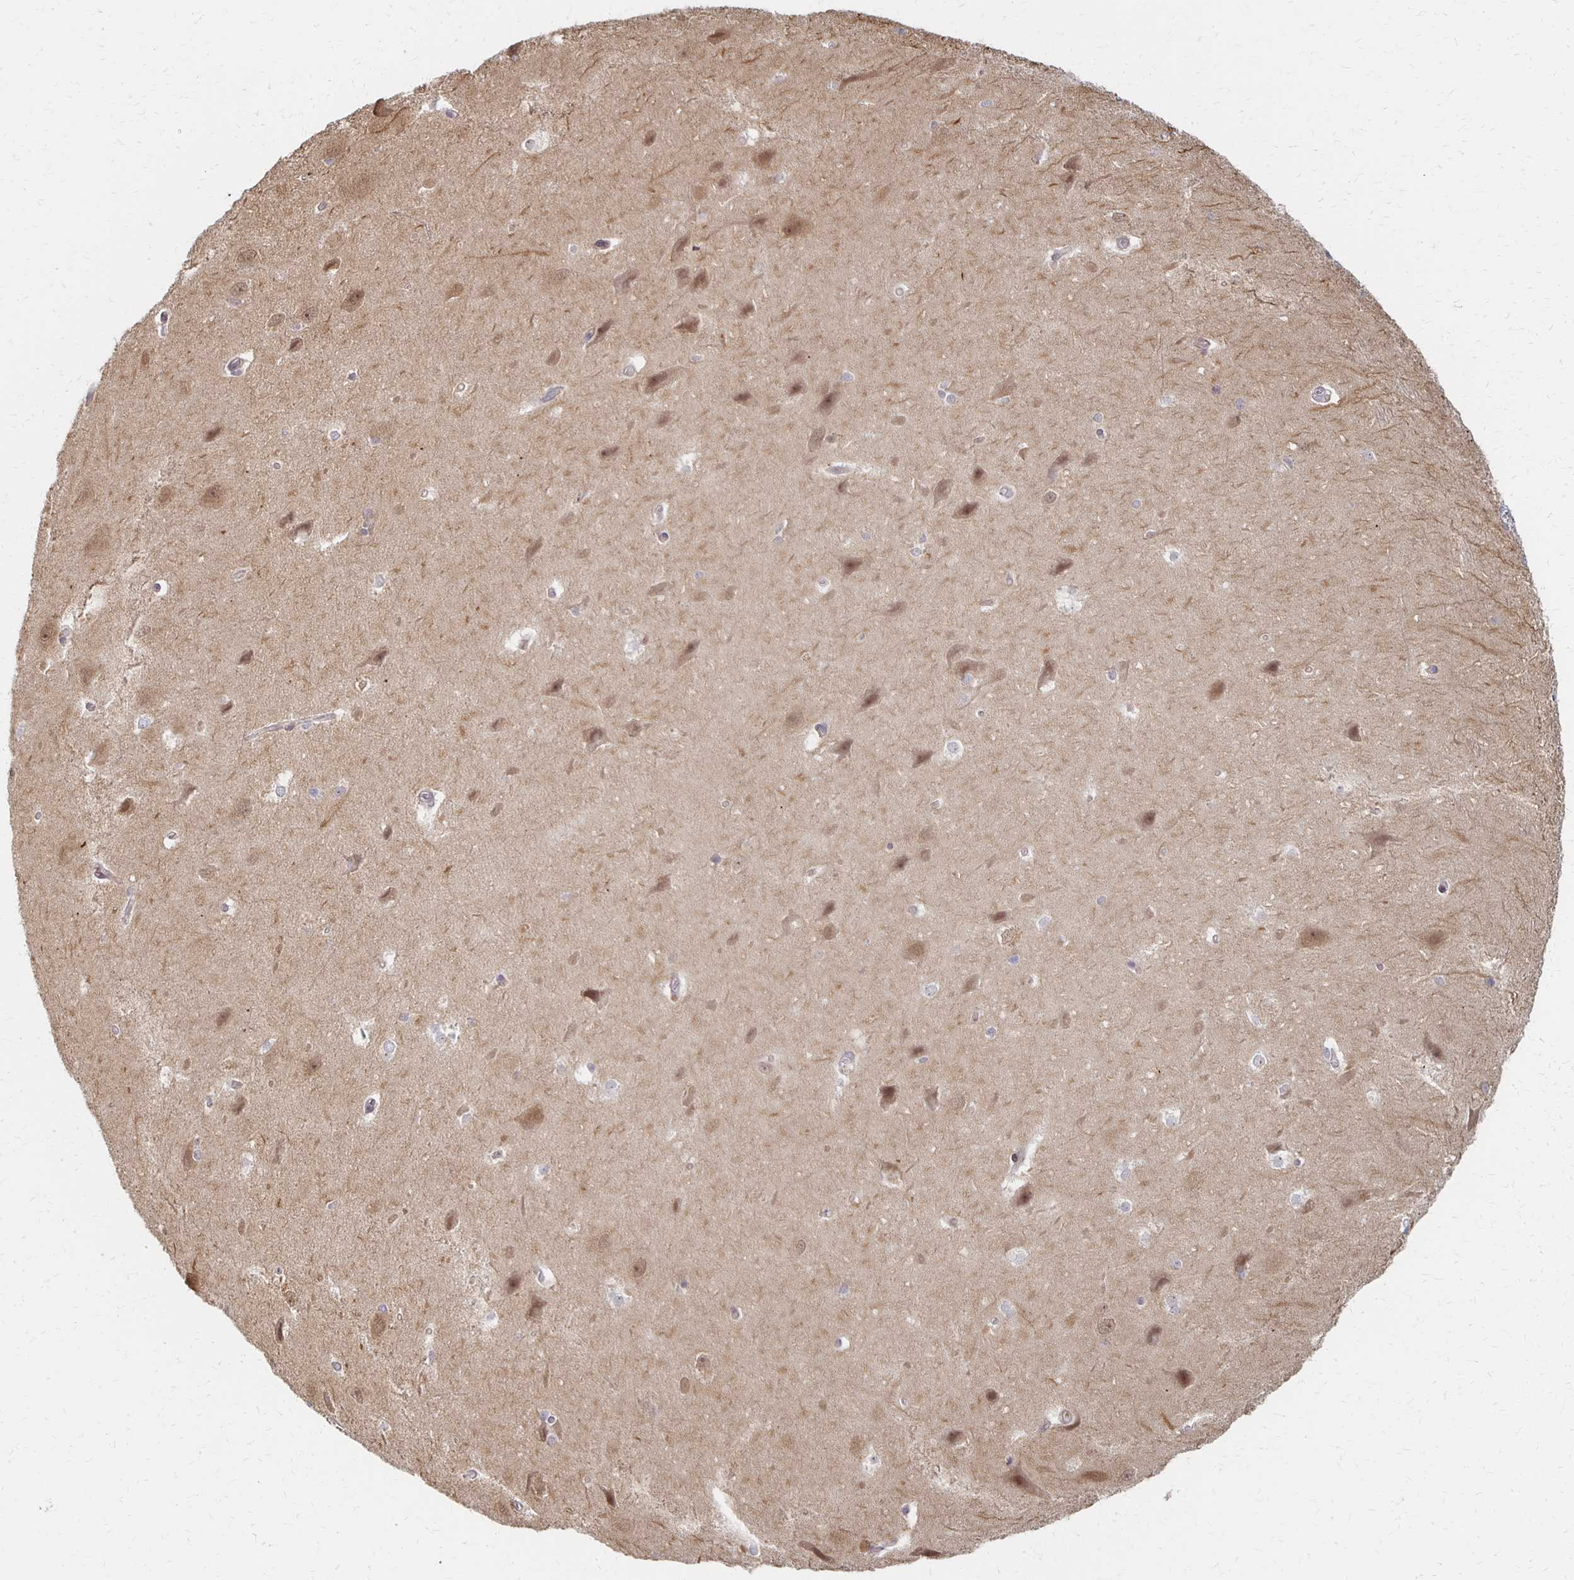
{"staining": {"intensity": "weak", "quantity": "<25%", "location": "nuclear"}, "tissue": "hippocampus", "cell_type": "Glial cells", "image_type": "normal", "snomed": [{"axis": "morphology", "description": "Normal tissue, NOS"}, {"axis": "topography", "description": "Cerebral cortex"}, {"axis": "topography", "description": "Hippocampus"}], "caption": "Immunohistochemical staining of normal hippocampus exhibits no significant staining in glial cells.", "gene": "PRKCB", "patient": {"sex": "female", "age": 19}}